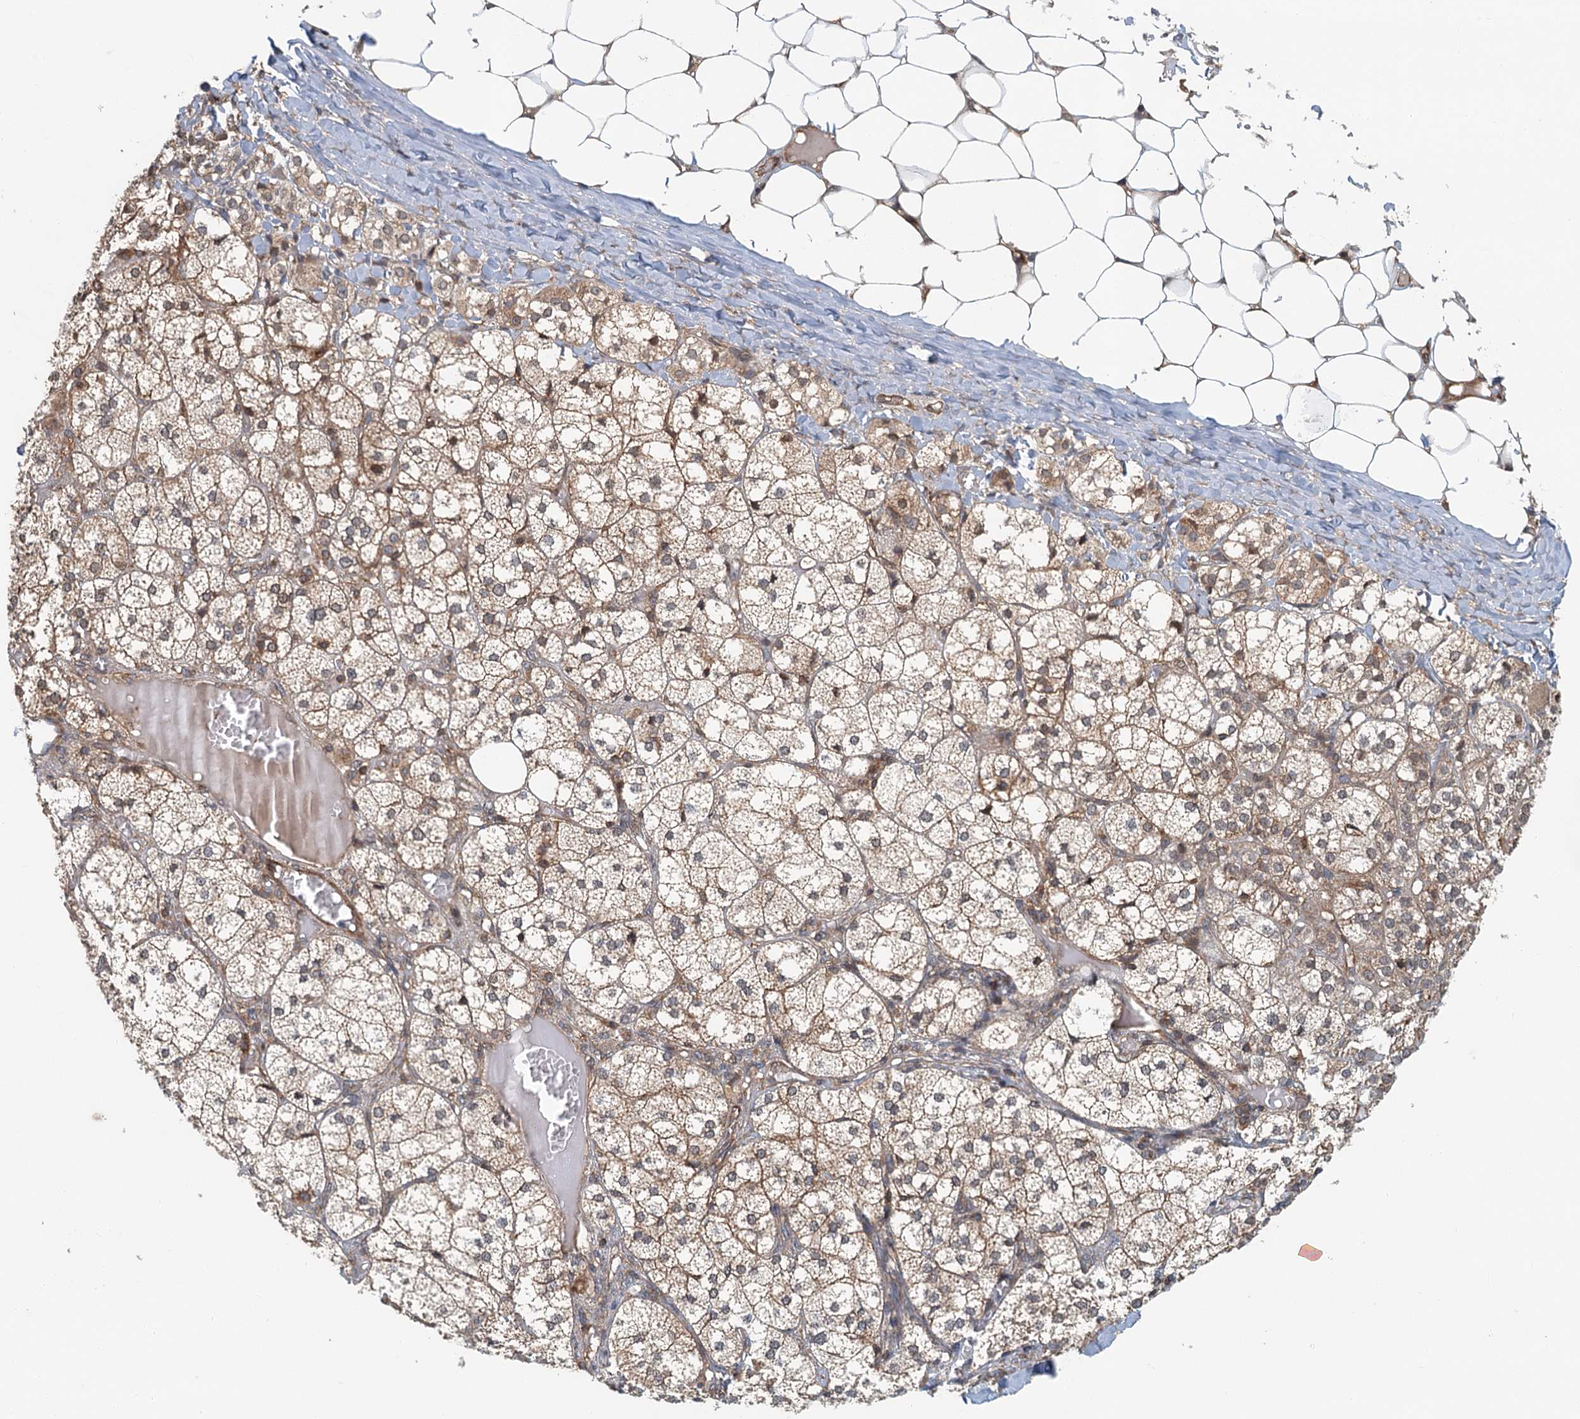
{"staining": {"intensity": "moderate", "quantity": ">75%", "location": "cytoplasmic/membranous,nuclear"}, "tissue": "adrenal gland", "cell_type": "Glandular cells", "image_type": "normal", "snomed": [{"axis": "morphology", "description": "Normal tissue, NOS"}, {"axis": "topography", "description": "Adrenal gland"}], "caption": "Protein staining by immunohistochemistry shows moderate cytoplasmic/membranous,nuclear expression in about >75% of glandular cells in benign adrenal gland.", "gene": "ZNF527", "patient": {"sex": "female", "age": 61}}